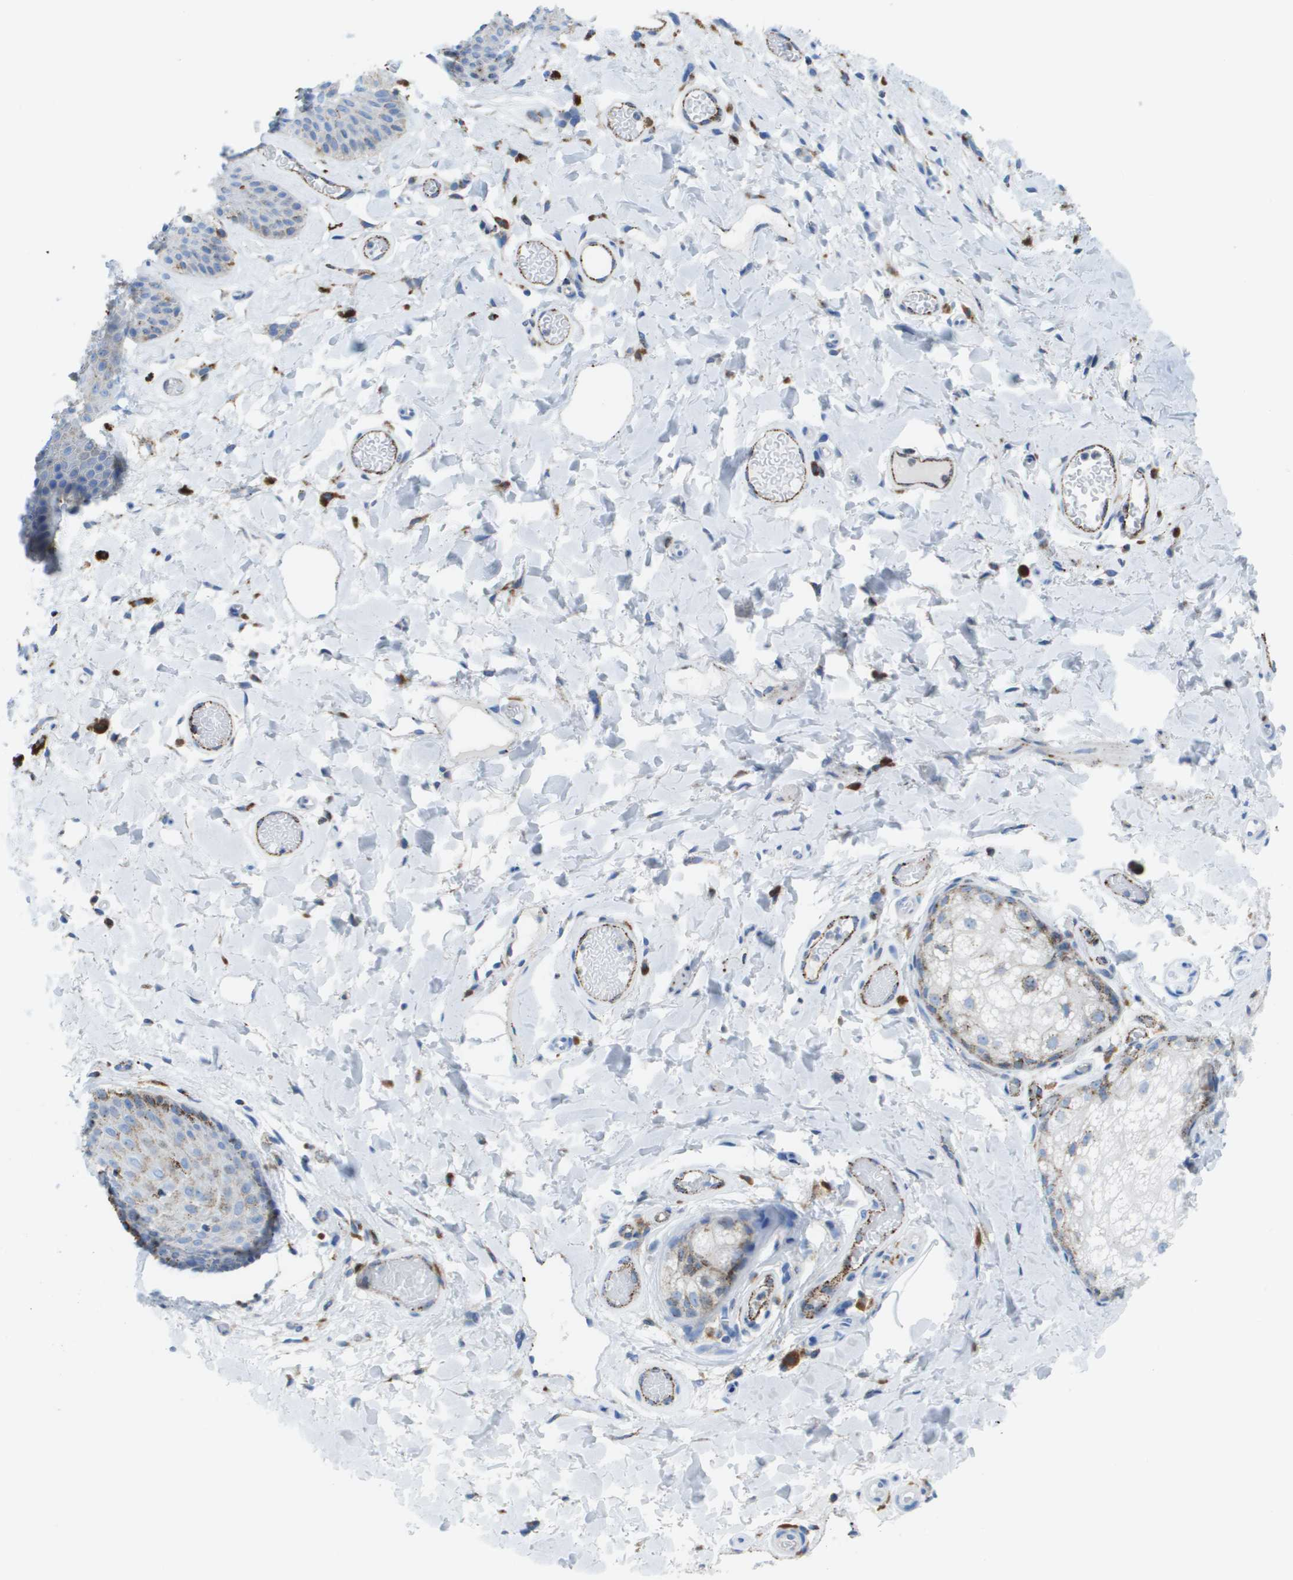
{"staining": {"intensity": "negative", "quantity": "none", "location": "none"}, "tissue": "skin", "cell_type": "Epidermal cells", "image_type": "normal", "snomed": [{"axis": "morphology", "description": "Normal tissue, NOS"}, {"axis": "topography", "description": "Vulva"}], "caption": "Immunohistochemistry (IHC) micrograph of normal skin stained for a protein (brown), which exhibits no positivity in epidermal cells.", "gene": "PRCP", "patient": {"sex": "female", "age": 73}}